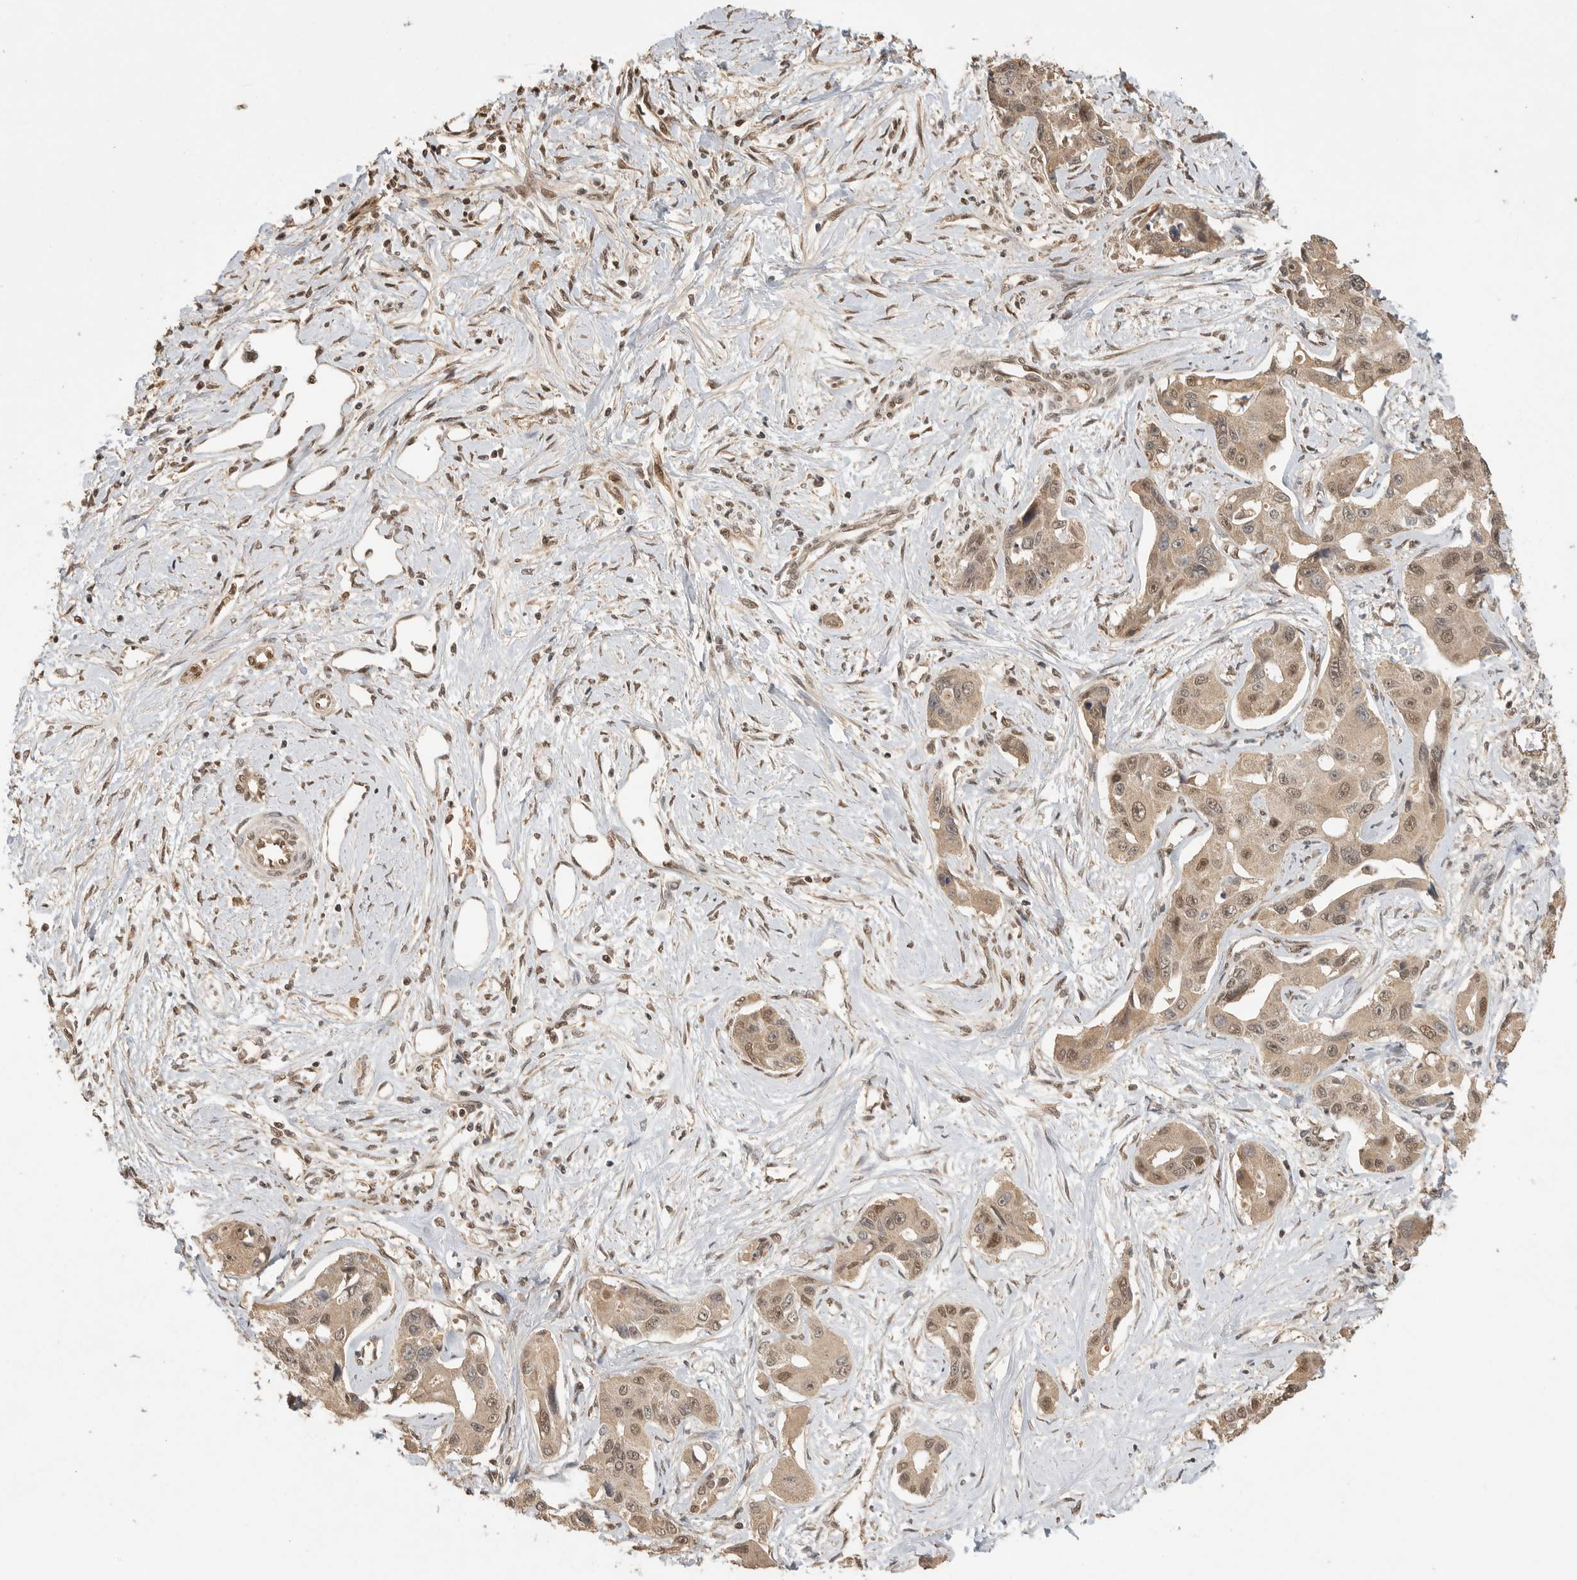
{"staining": {"intensity": "weak", "quantity": ">75%", "location": "cytoplasmic/membranous,nuclear"}, "tissue": "liver cancer", "cell_type": "Tumor cells", "image_type": "cancer", "snomed": [{"axis": "morphology", "description": "Cholangiocarcinoma"}, {"axis": "topography", "description": "Liver"}], "caption": "Weak cytoplasmic/membranous and nuclear expression for a protein is appreciated in about >75% of tumor cells of liver cholangiocarcinoma using immunohistochemistry.", "gene": "DFFA", "patient": {"sex": "male", "age": 59}}